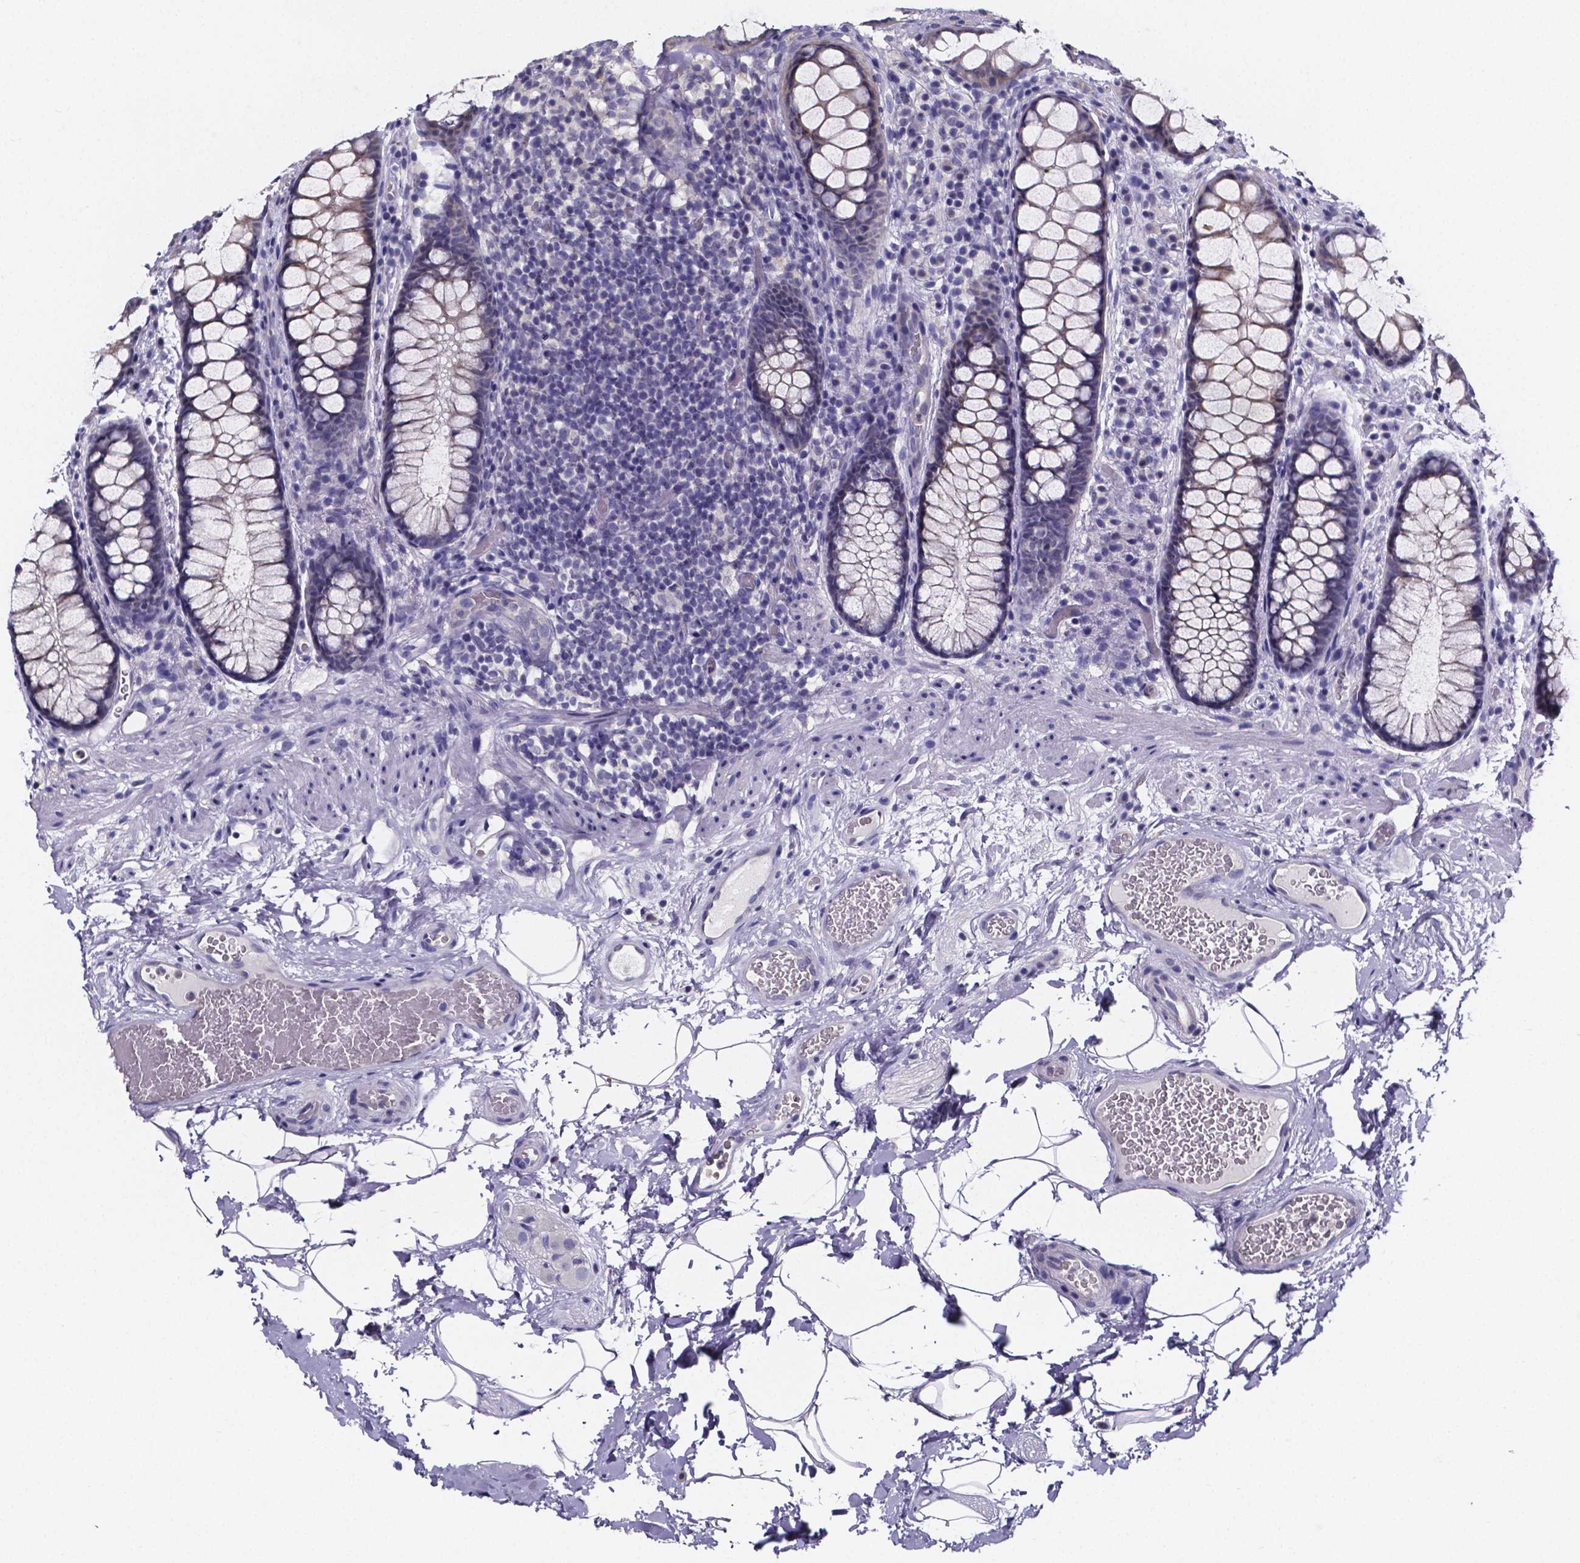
{"staining": {"intensity": "negative", "quantity": "none", "location": "none"}, "tissue": "rectum", "cell_type": "Glandular cells", "image_type": "normal", "snomed": [{"axis": "morphology", "description": "Normal tissue, NOS"}, {"axis": "topography", "description": "Rectum"}], "caption": "Glandular cells are negative for brown protein staining in benign rectum. (Immunohistochemistry, brightfield microscopy, high magnification).", "gene": "IZUMO1", "patient": {"sex": "female", "age": 62}}